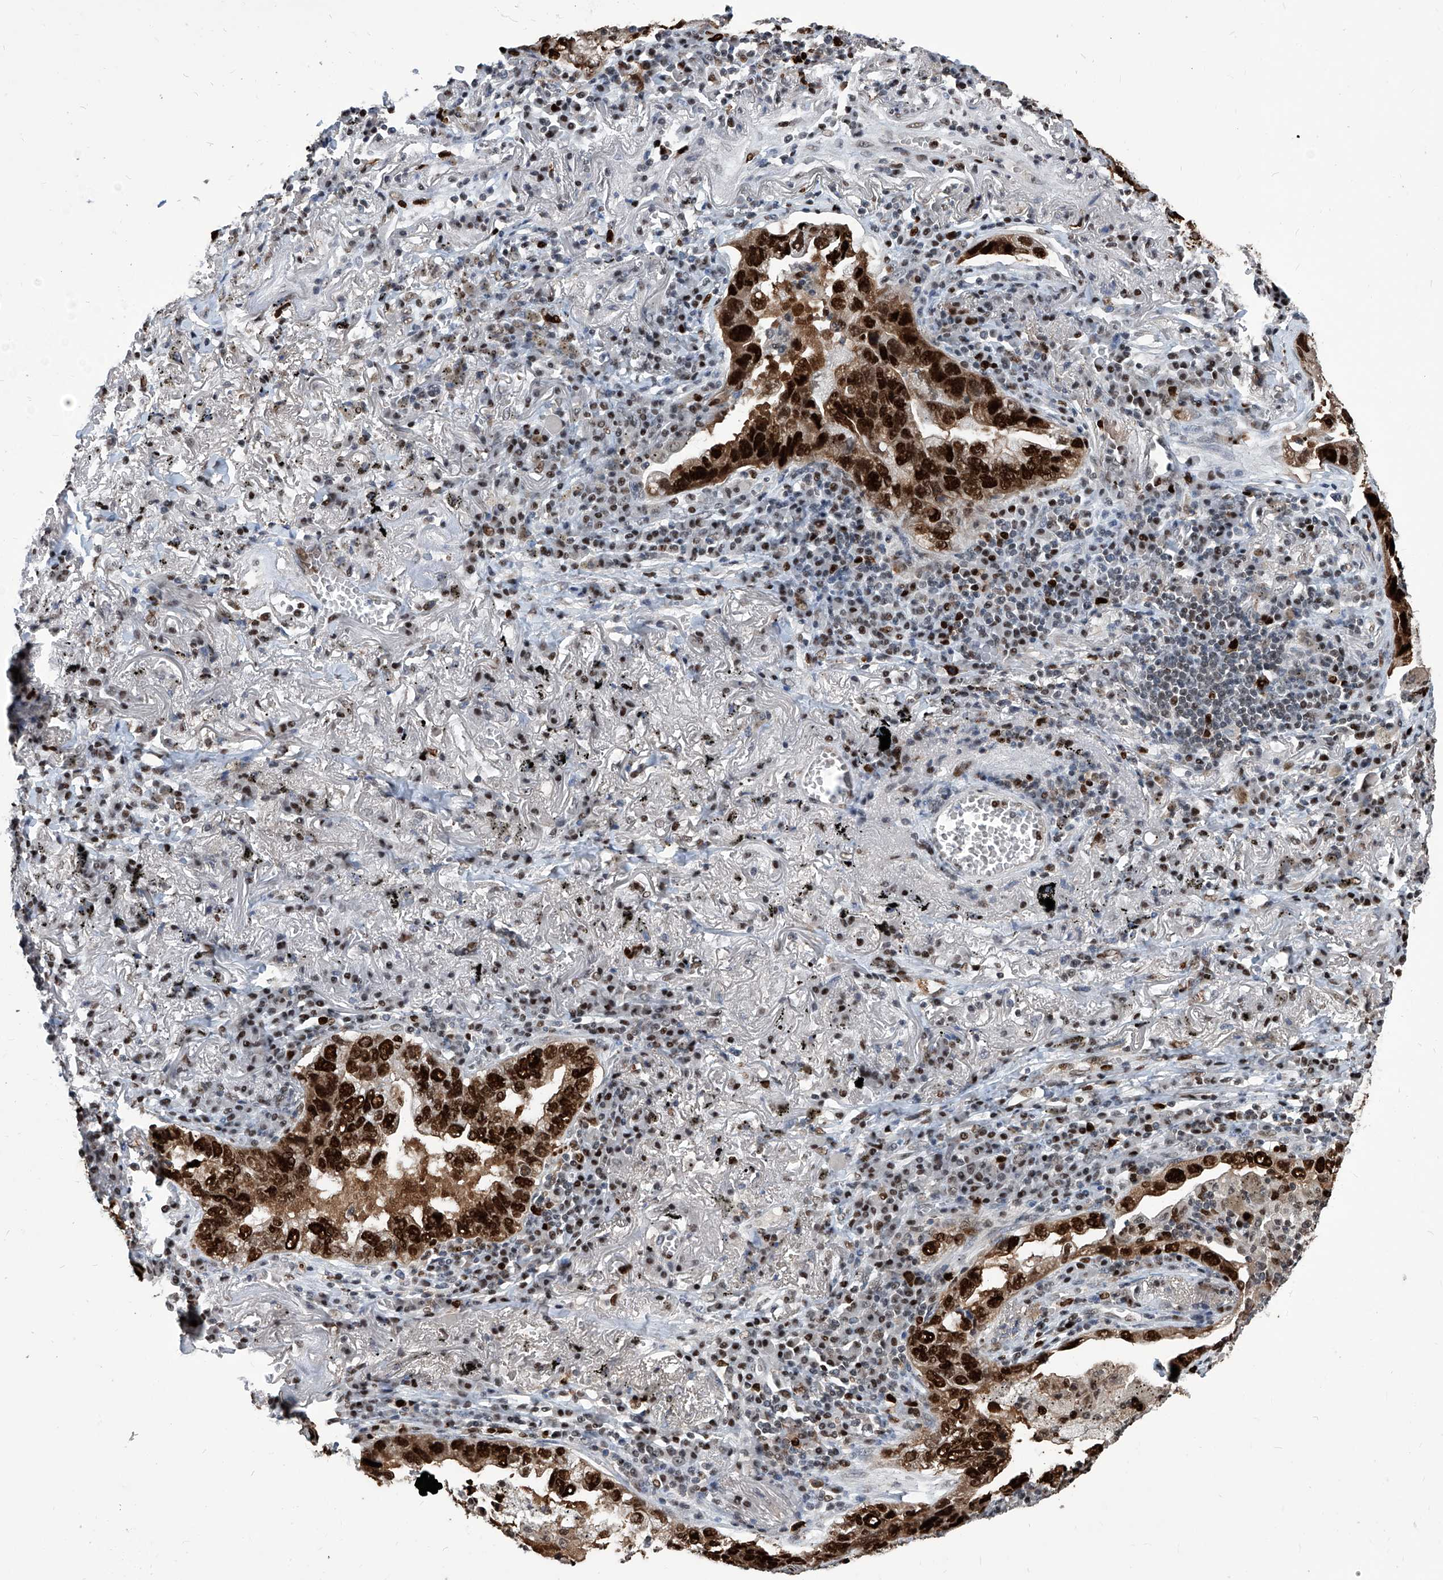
{"staining": {"intensity": "strong", "quantity": ">75%", "location": "cytoplasmic/membranous,nuclear"}, "tissue": "lung cancer", "cell_type": "Tumor cells", "image_type": "cancer", "snomed": [{"axis": "morphology", "description": "Adenocarcinoma, NOS"}, {"axis": "topography", "description": "Lung"}], "caption": "There is high levels of strong cytoplasmic/membranous and nuclear expression in tumor cells of lung cancer (adenocarcinoma), as demonstrated by immunohistochemical staining (brown color).", "gene": "PCNA", "patient": {"sex": "male", "age": 65}}